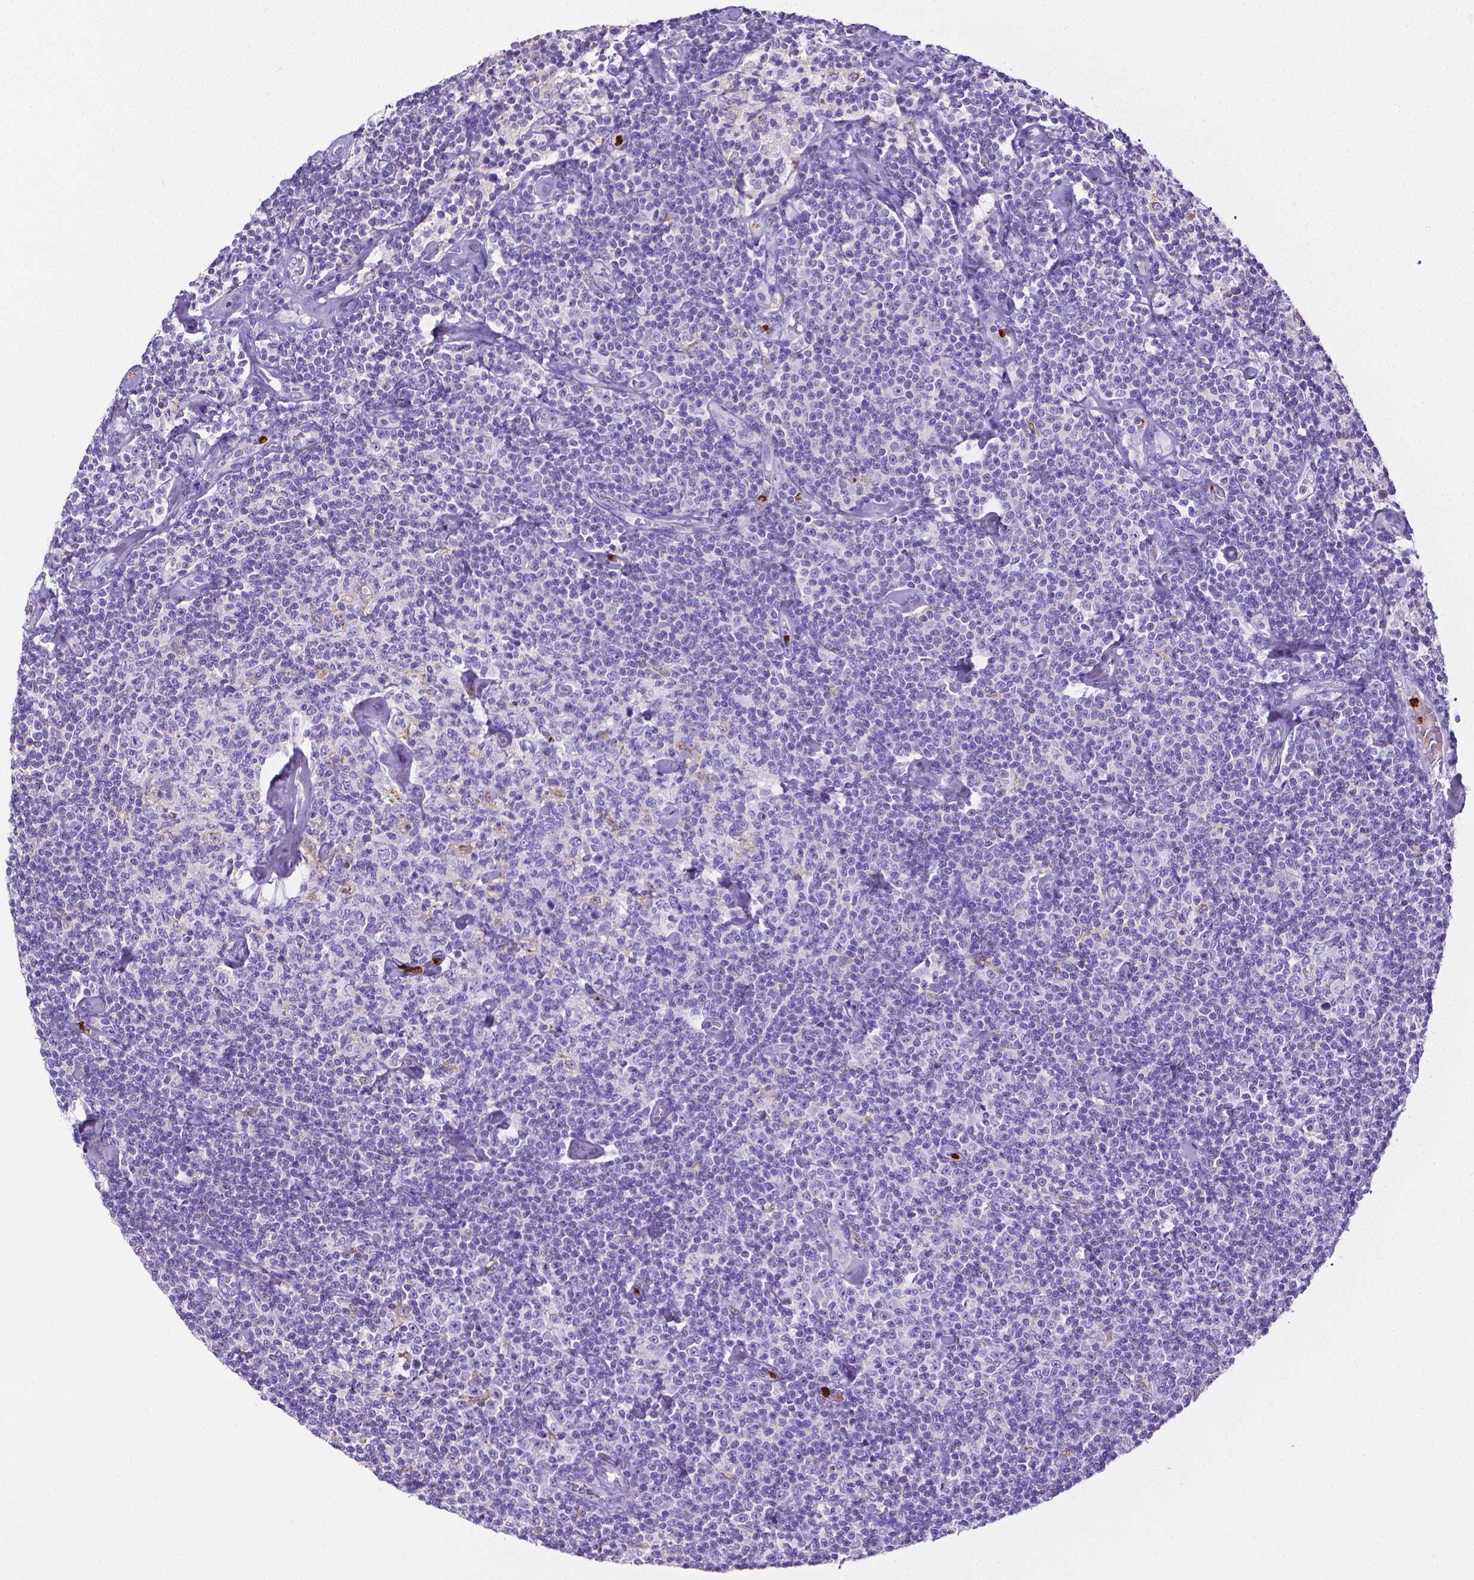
{"staining": {"intensity": "negative", "quantity": "none", "location": "none"}, "tissue": "lymphoma", "cell_type": "Tumor cells", "image_type": "cancer", "snomed": [{"axis": "morphology", "description": "Malignant lymphoma, non-Hodgkin's type, Low grade"}, {"axis": "topography", "description": "Lymph node"}], "caption": "An image of human malignant lymphoma, non-Hodgkin's type (low-grade) is negative for staining in tumor cells. The staining was performed using DAB (3,3'-diaminobenzidine) to visualize the protein expression in brown, while the nuclei were stained in blue with hematoxylin (Magnification: 20x).", "gene": "MMP9", "patient": {"sex": "male", "age": 81}}